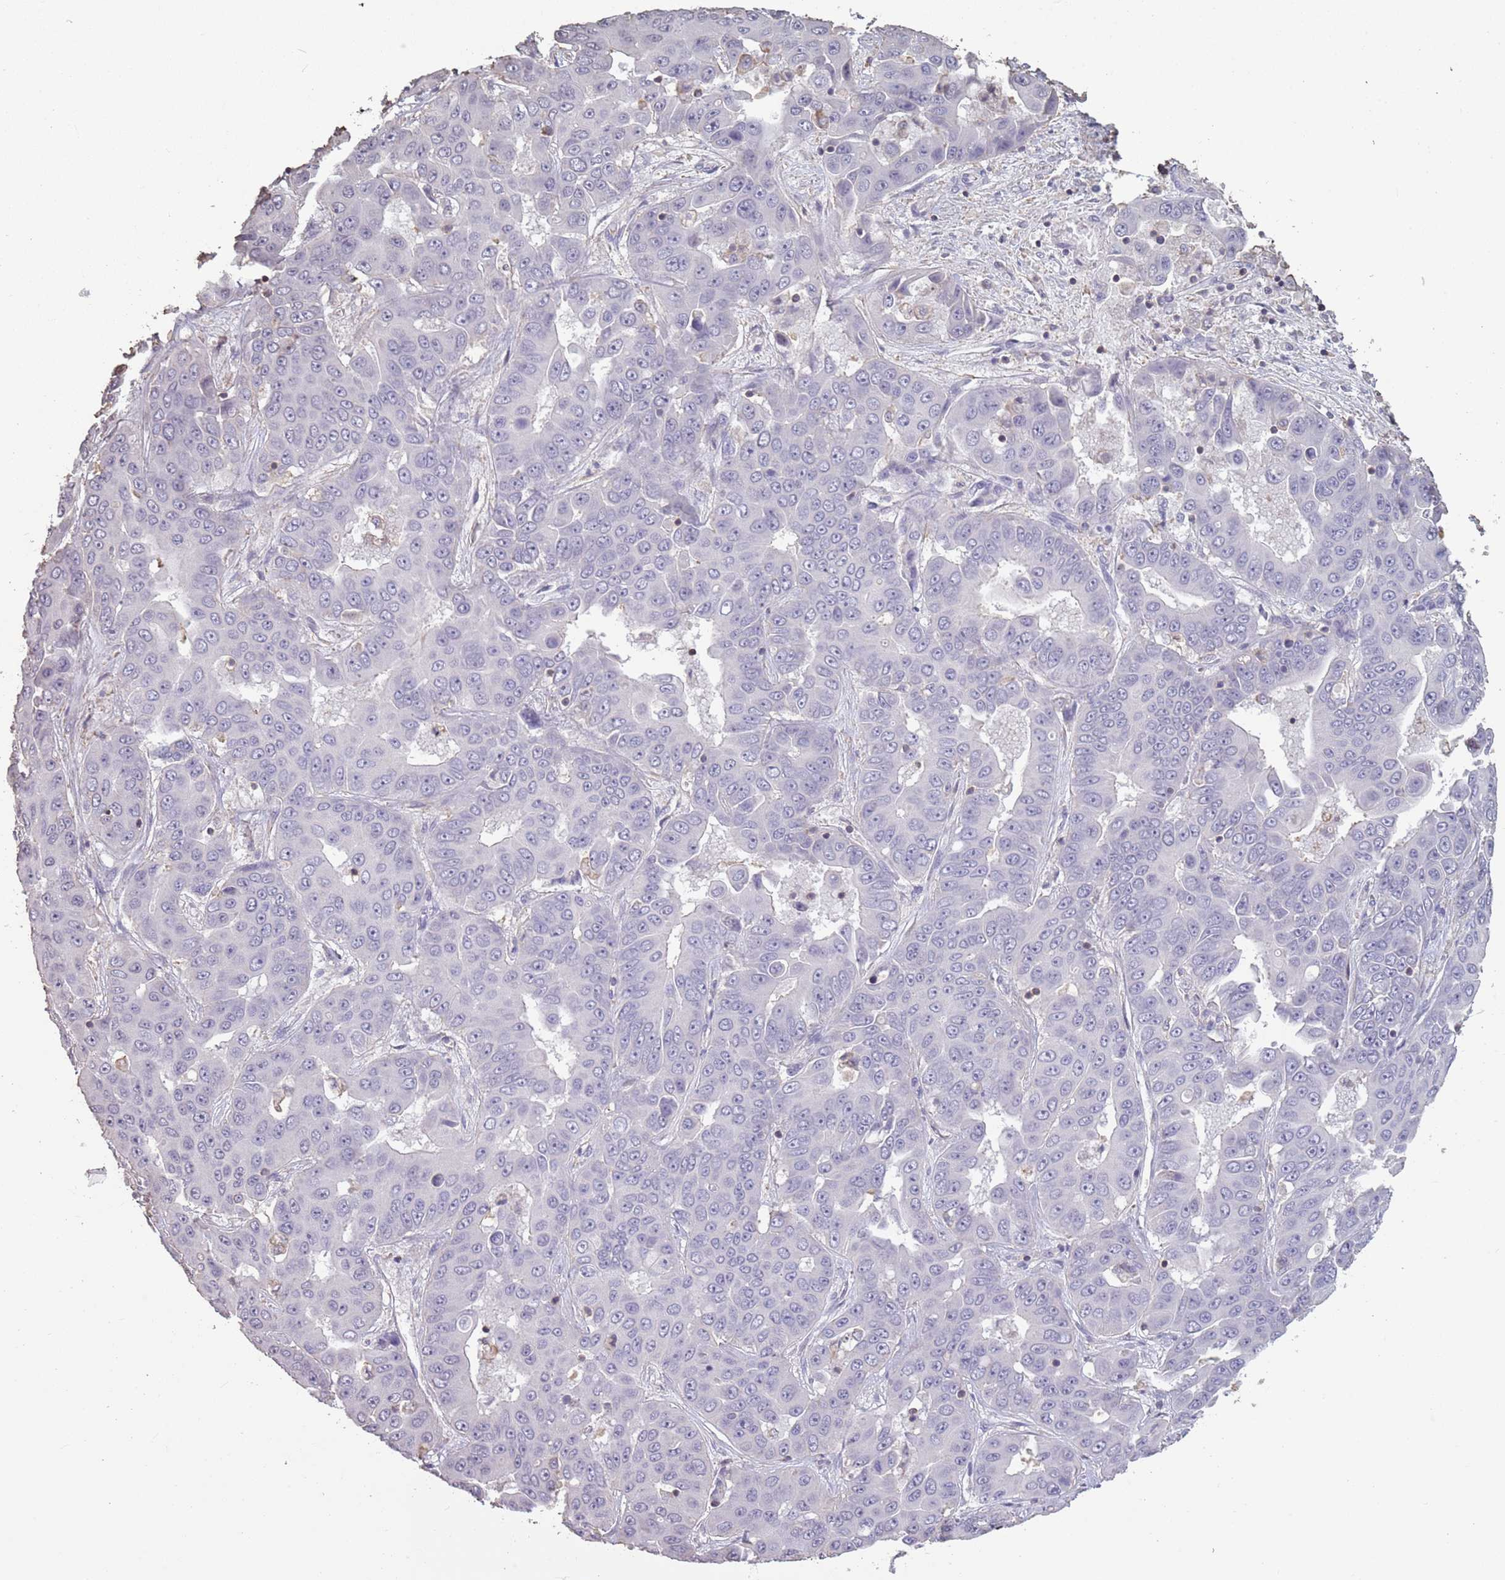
{"staining": {"intensity": "negative", "quantity": "none", "location": "none"}, "tissue": "liver cancer", "cell_type": "Tumor cells", "image_type": "cancer", "snomed": [{"axis": "morphology", "description": "Cholangiocarcinoma"}, {"axis": "topography", "description": "Liver"}], "caption": "This is a micrograph of IHC staining of cholangiocarcinoma (liver), which shows no expression in tumor cells. The staining is performed using DAB (3,3'-diaminobenzidine) brown chromogen with nuclei counter-stained in using hematoxylin.", "gene": "SUN5", "patient": {"sex": "female", "age": 52}}